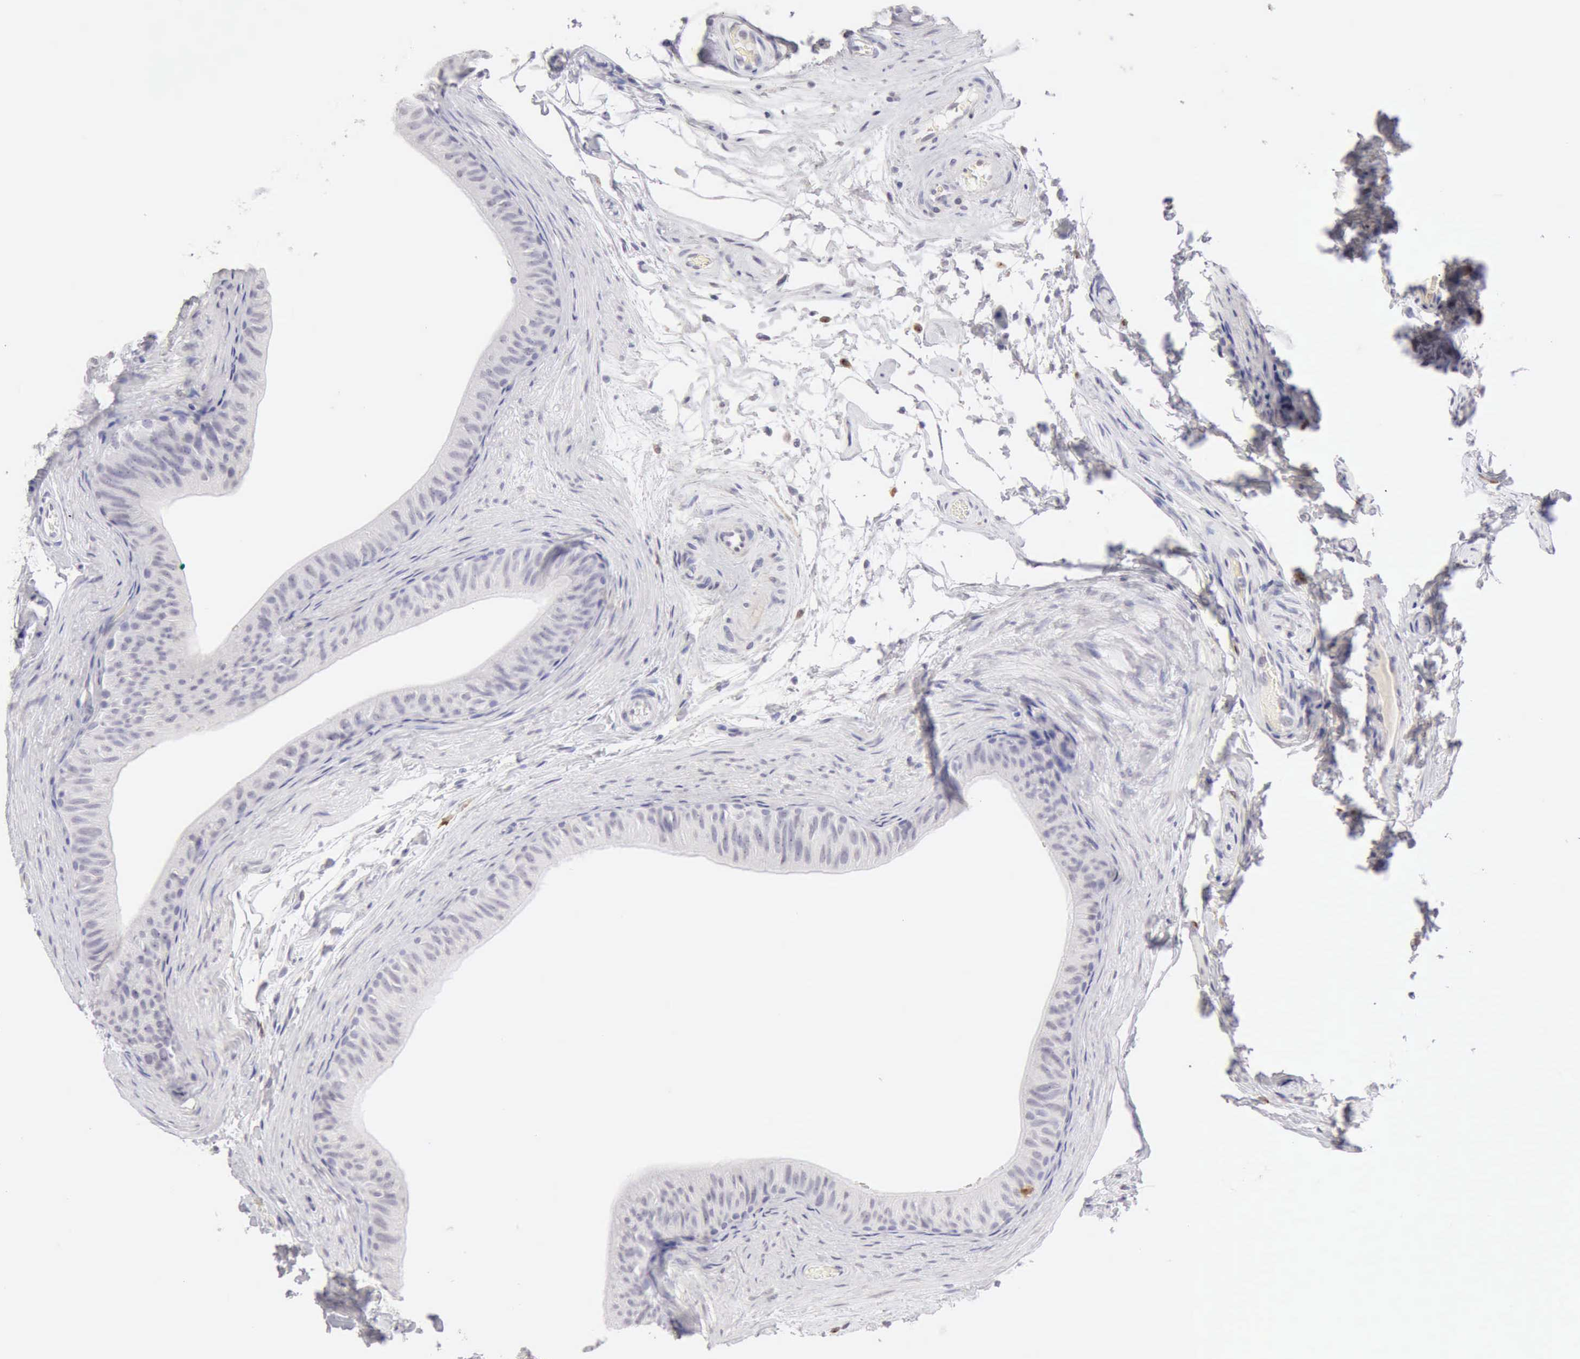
{"staining": {"intensity": "strong", "quantity": "25%-75%", "location": "cytoplasmic/membranous"}, "tissue": "epididymis", "cell_type": "Glandular cells", "image_type": "normal", "snomed": [{"axis": "morphology", "description": "Normal tissue, NOS"}, {"axis": "topography", "description": "Testis"}, {"axis": "topography", "description": "Epididymis"}], "caption": "Protein staining by immunohistochemistry (IHC) exhibits strong cytoplasmic/membranous staining in about 25%-75% of glandular cells in normal epididymis. The staining was performed using DAB to visualize the protein expression in brown, while the nuclei were stained in blue with hematoxylin (Magnification: 20x).", "gene": "RNASE1", "patient": {"sex": "male", "age": 36}}